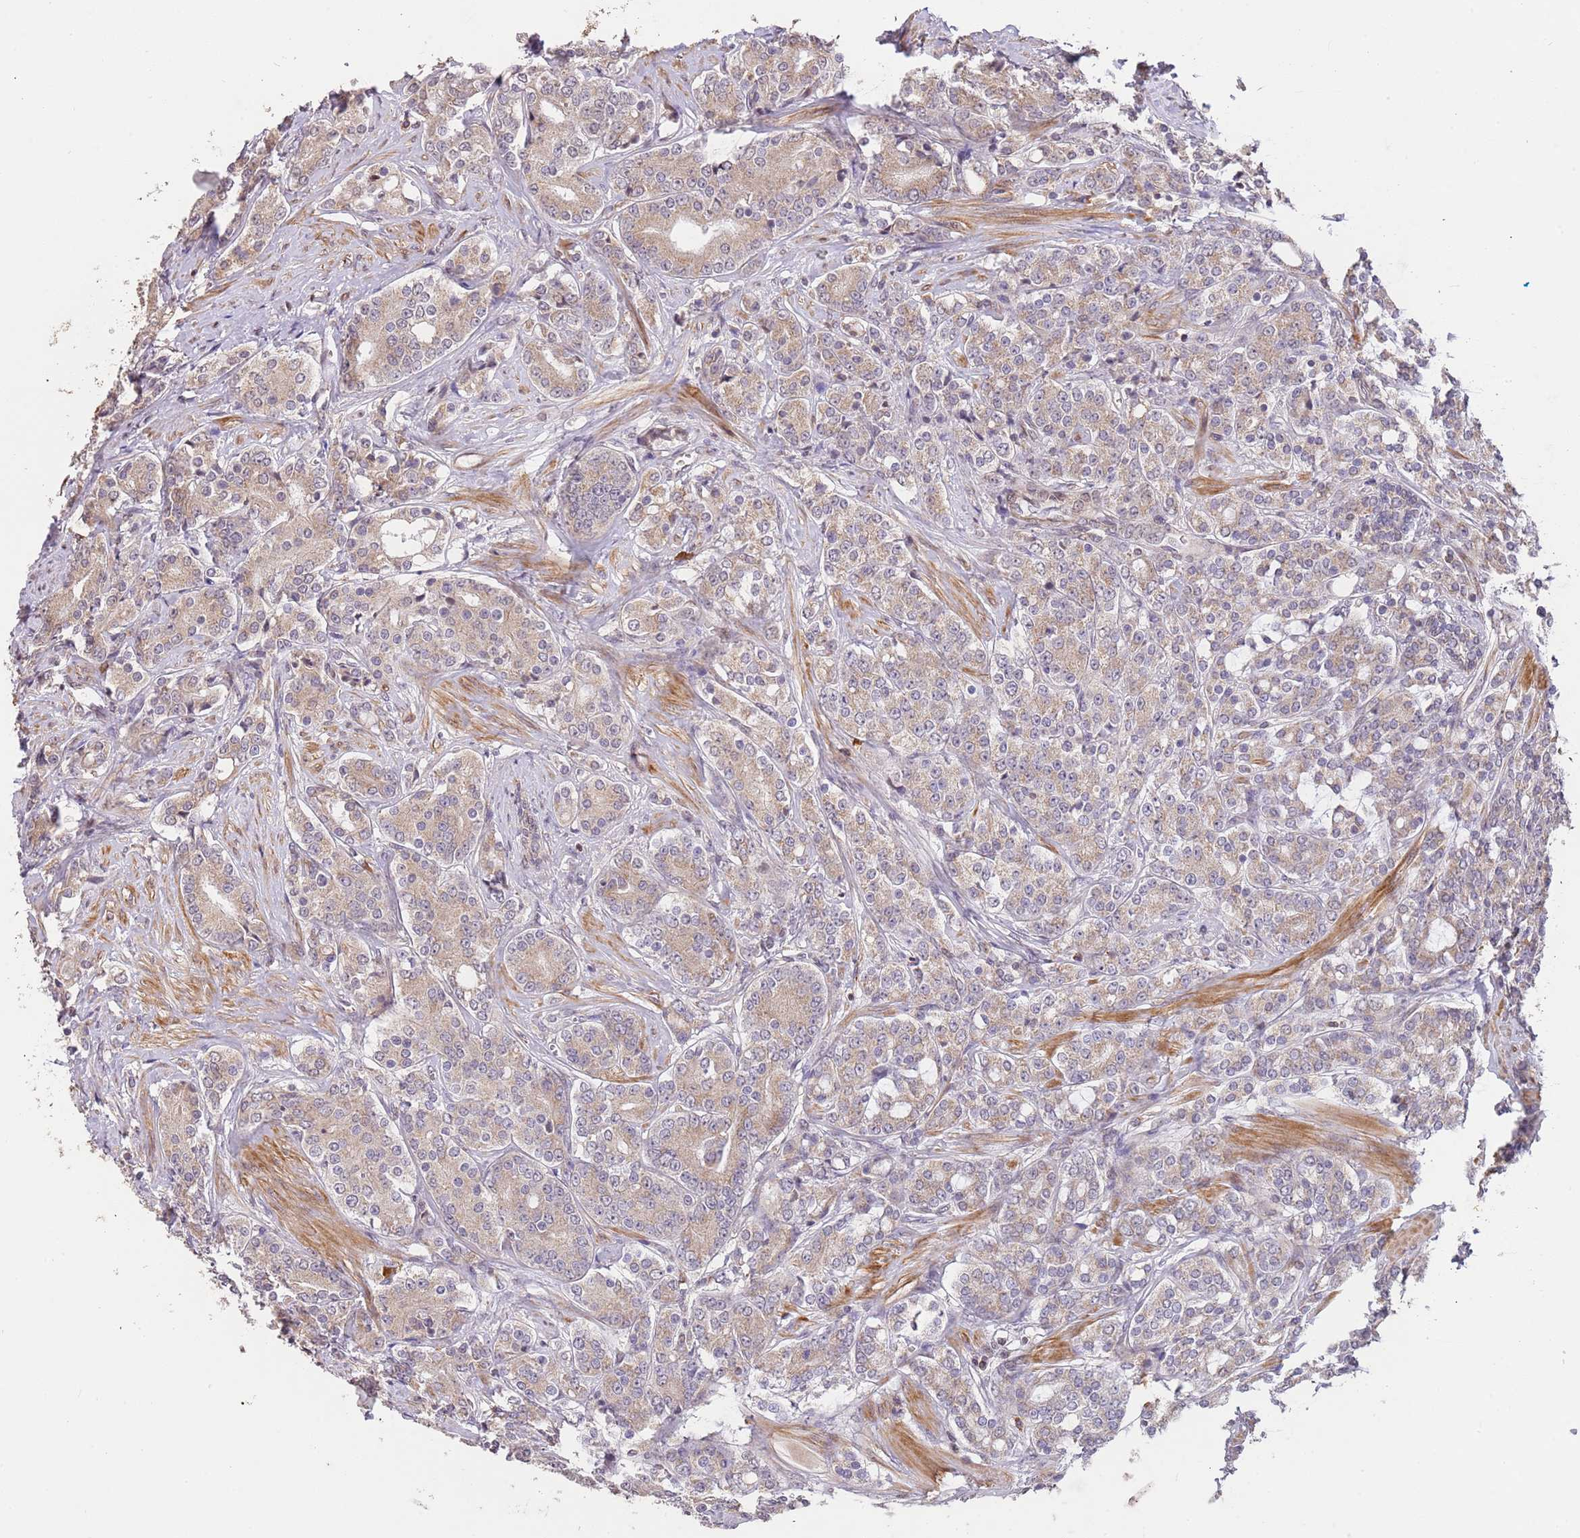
{"staining": {"intensity": "weak", "quantity": ">75%", "location": "cytoplasmic/membranous"}, "tissue": "prostate cancer", "cell_type": "Tumor cells", "image_type": "cancer", "snomed": [{"axis": "morphology", "description": "Adenocarcinoma, High grade"}, {"axis": "topography", "description": "Prostate"}], "caption": "Immunohistochemistry (IHC) staining of adenocarcinoma (high-grade) (prostate), which demonstrates low levels of weak cytoplasmic/membranous expression in approximately >75% of tumor cells indicating weak cytoplasmic/membranous protein staining. The staining was performed using DAB (3,3'-diaminobenzidine) (brown) for protein detection and nuclei were counterstained in hematoxylin (blue).", "gene": "SLC16A4", "patient": {"sex": "male", "age": 62}}